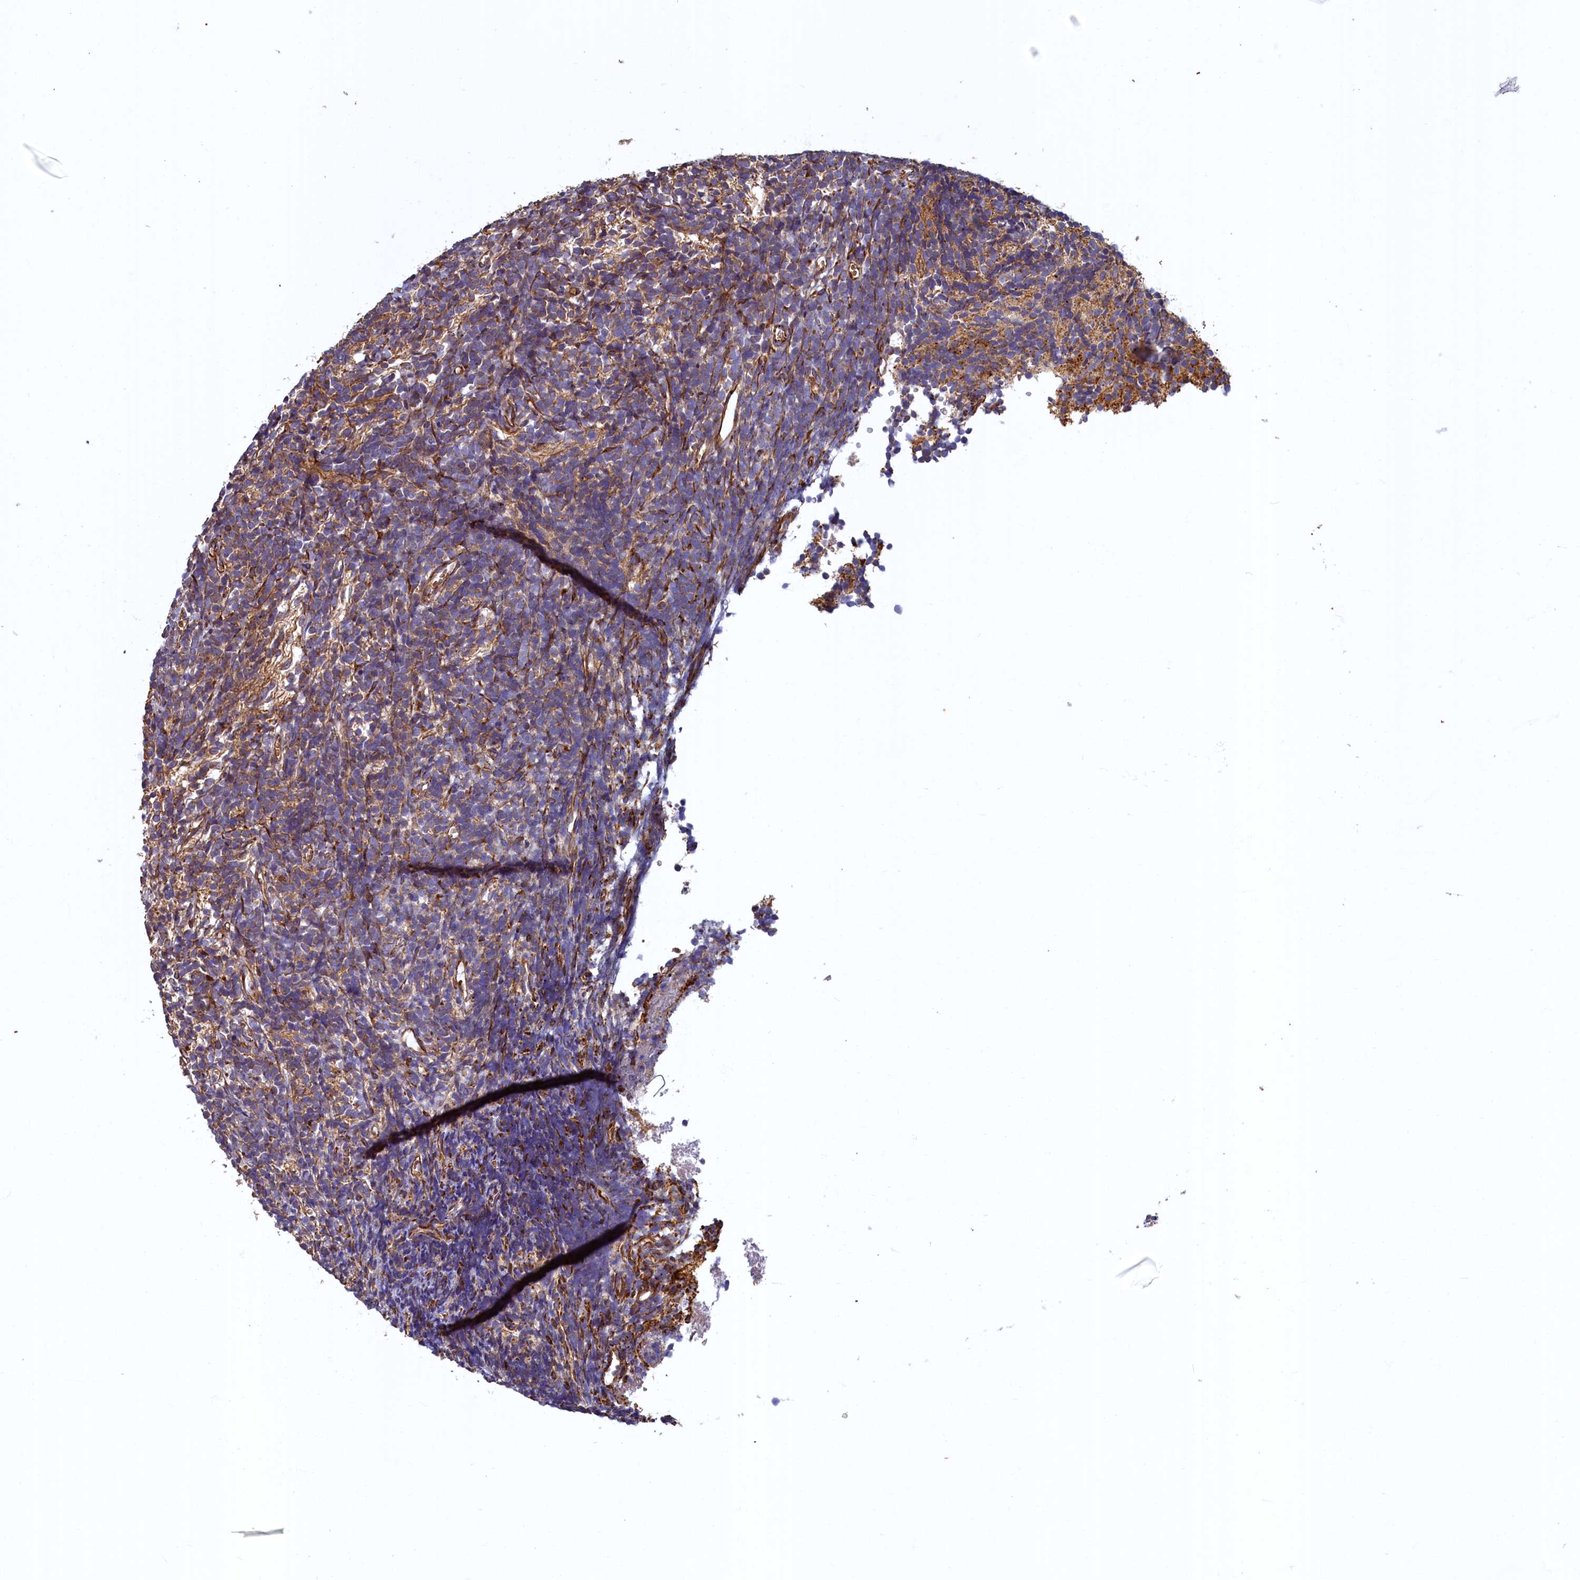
{"staining": {"intensity": "moderate", "quantity": ">75%", "location": "cytoplasmic/membranous"}, "tissue": "glioma", "cell_type": "Tumor cells", "image_type": "cancer", "snomed": [{"axis": "morphology", "description": "Glioma, malignant, Low grade"}, {"axis": "topography", "description": "Brain"}], "caption": "Protein staining by IHC shows moderate cytoplasmic/membranous staining in approximately >75% of tumor cells in glioma.", "gene": "LRRC57", "patient": {"sex": "female", "age": 1}}